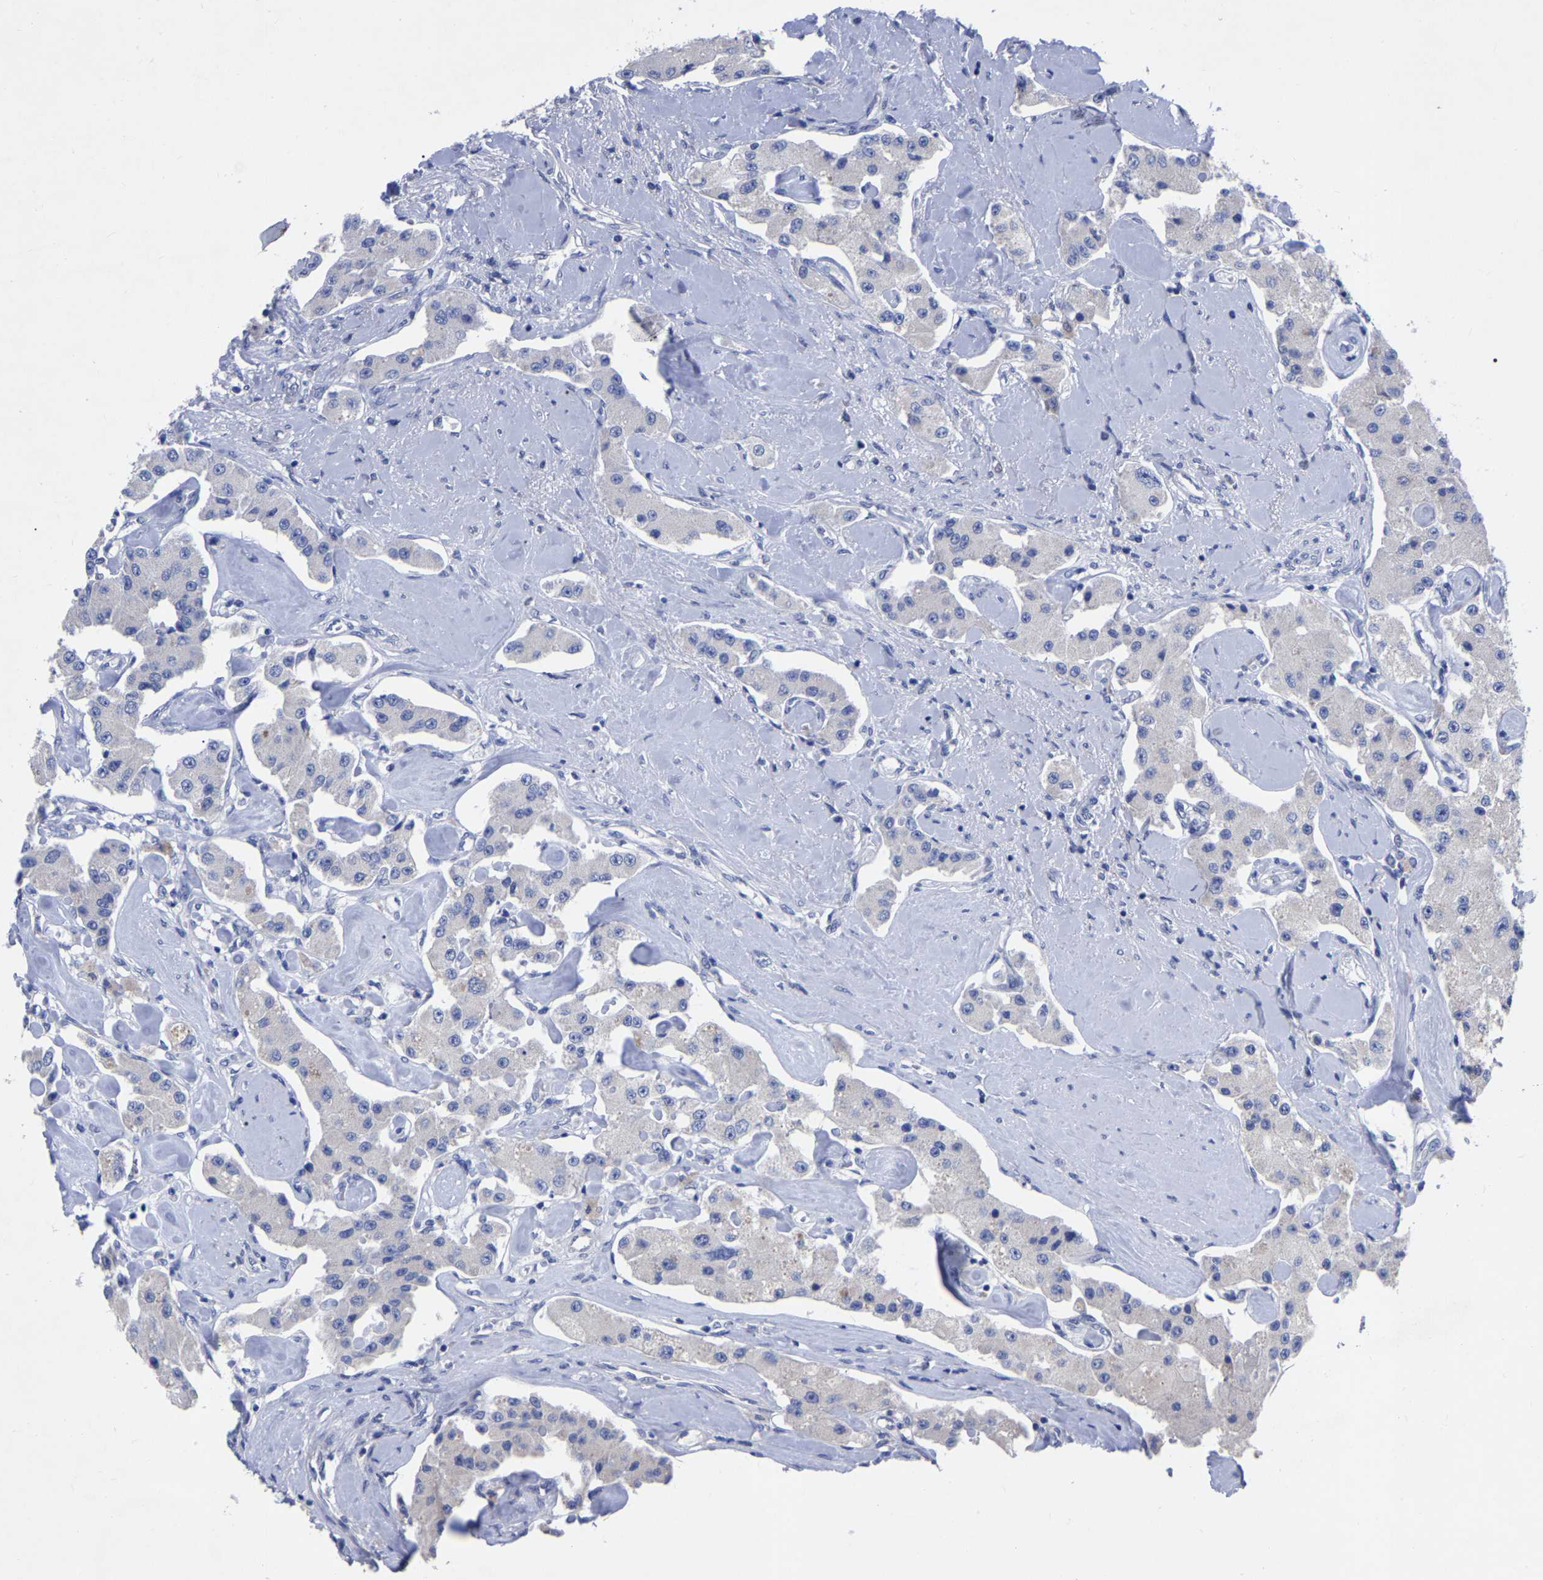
{"staining": {"intensity": "negative", "quantity": "none", "location": "none"}, "tissue": "carcinoid", "cell_type": "Tumor cells", "image_type": "cancer", "snomed": [{"axis": "morphology", "description": "Carcinoid, malignant, NOS"}, {"axis": "topography", "description": "Pancreas"}], "caption": "A high-resolution micrograph shows immunohistochemistry (IHC) staining of carcinoid, which displays no significant staining in tumor cells.", "gene": "ANXA13", "patient": {"sex": "male", "age": 41}}